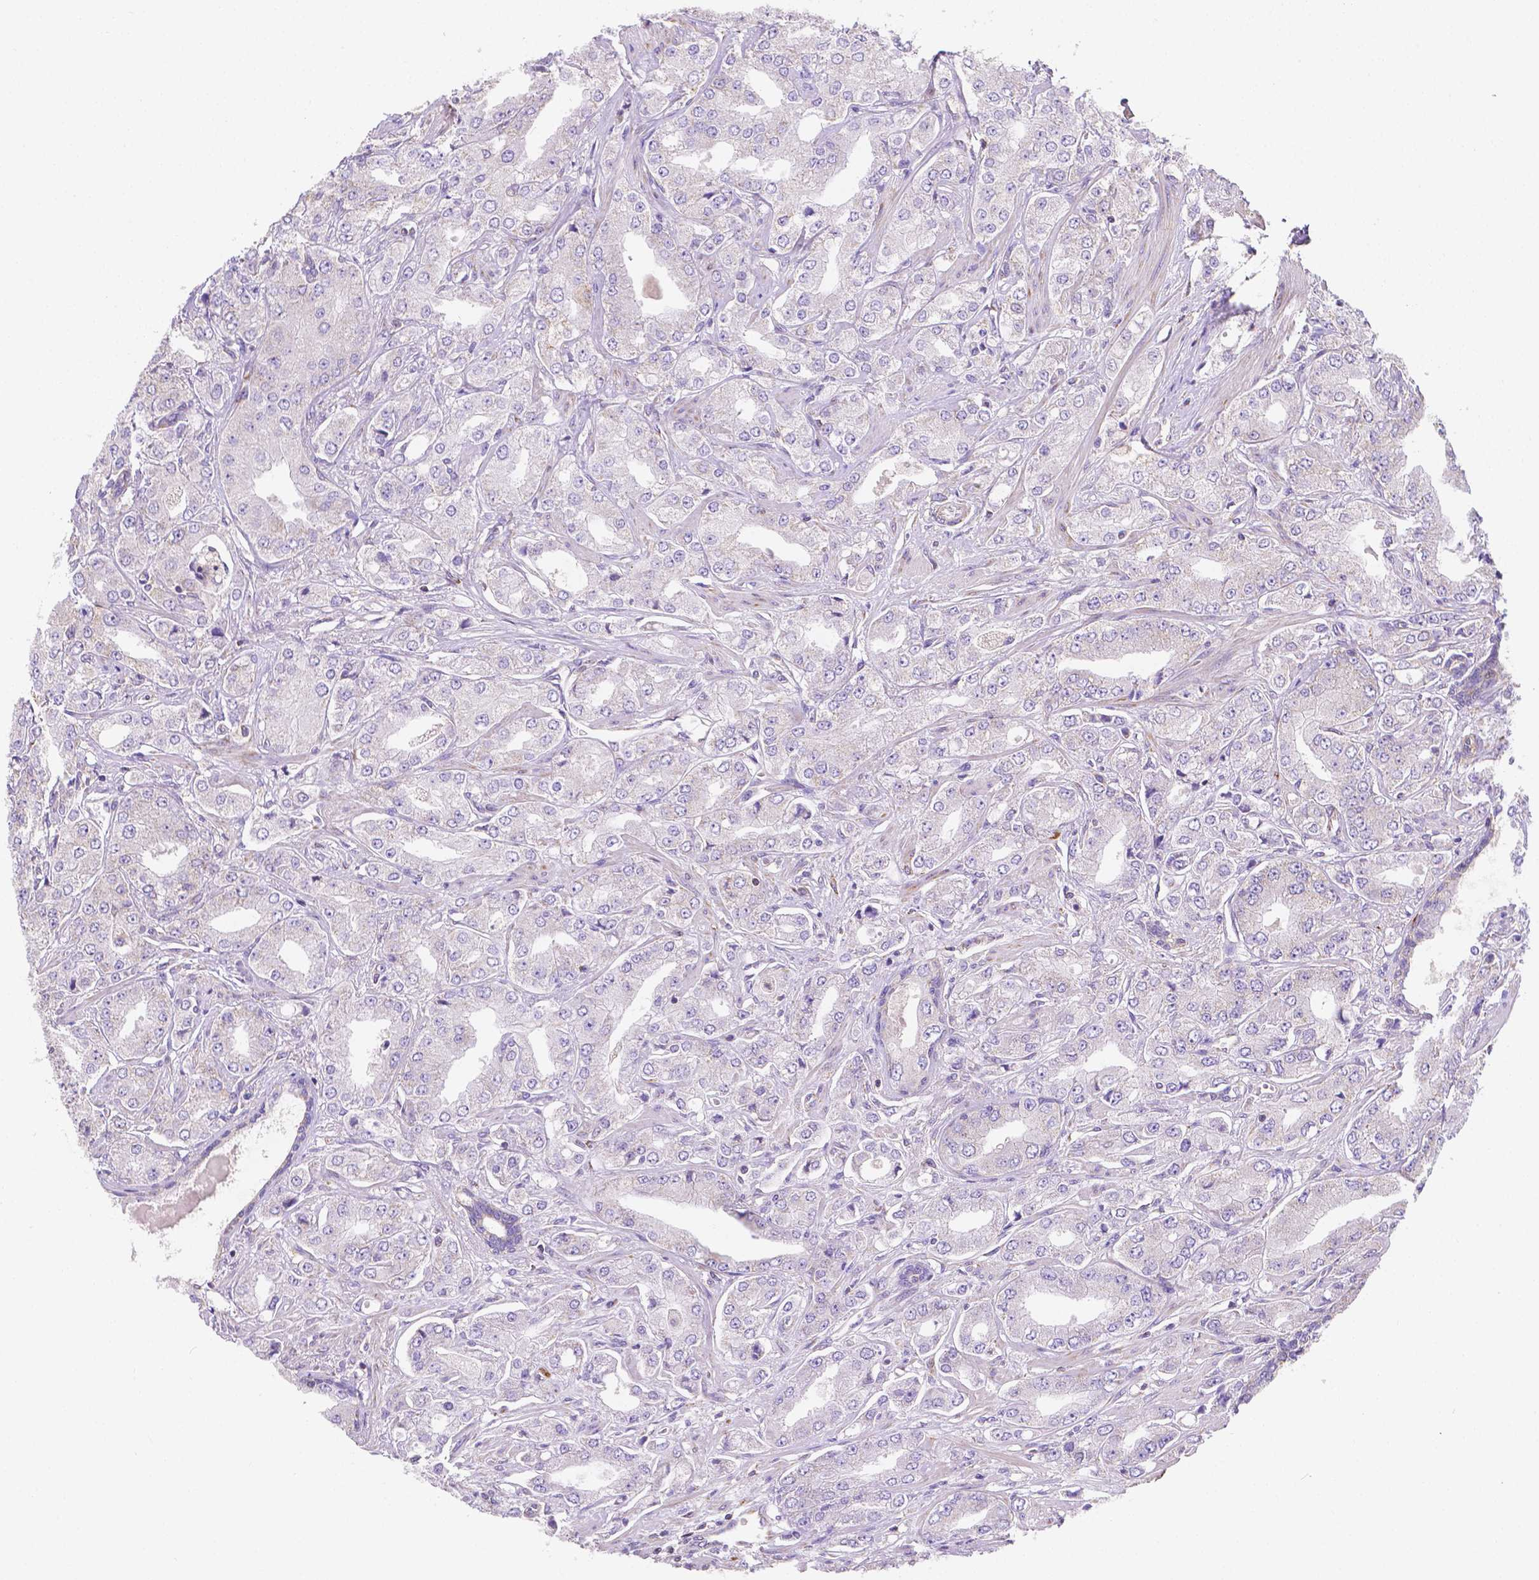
{"staining": {"intensity": "weak", "quantity": "<25%", "location": "cytoplasmic/membranous"}, "tissue": "prostate cancer", "cell_type": "Tumor cells", "image_type": "cancer", "snomed": [{"axis": "morphology", "description": "Adenocarcinoma, Low grade"}, {"axis": "topography", "description": "Prostate"}], "caption": "DAB (3,3'-diaminobenzidine) immunohistochemical staining of prostate adenocarcinoma (low-grade) reveals no significant positivity in tumor cells.", "gene": "SGTB", "patient": {"sex": "male", "age": 60}}